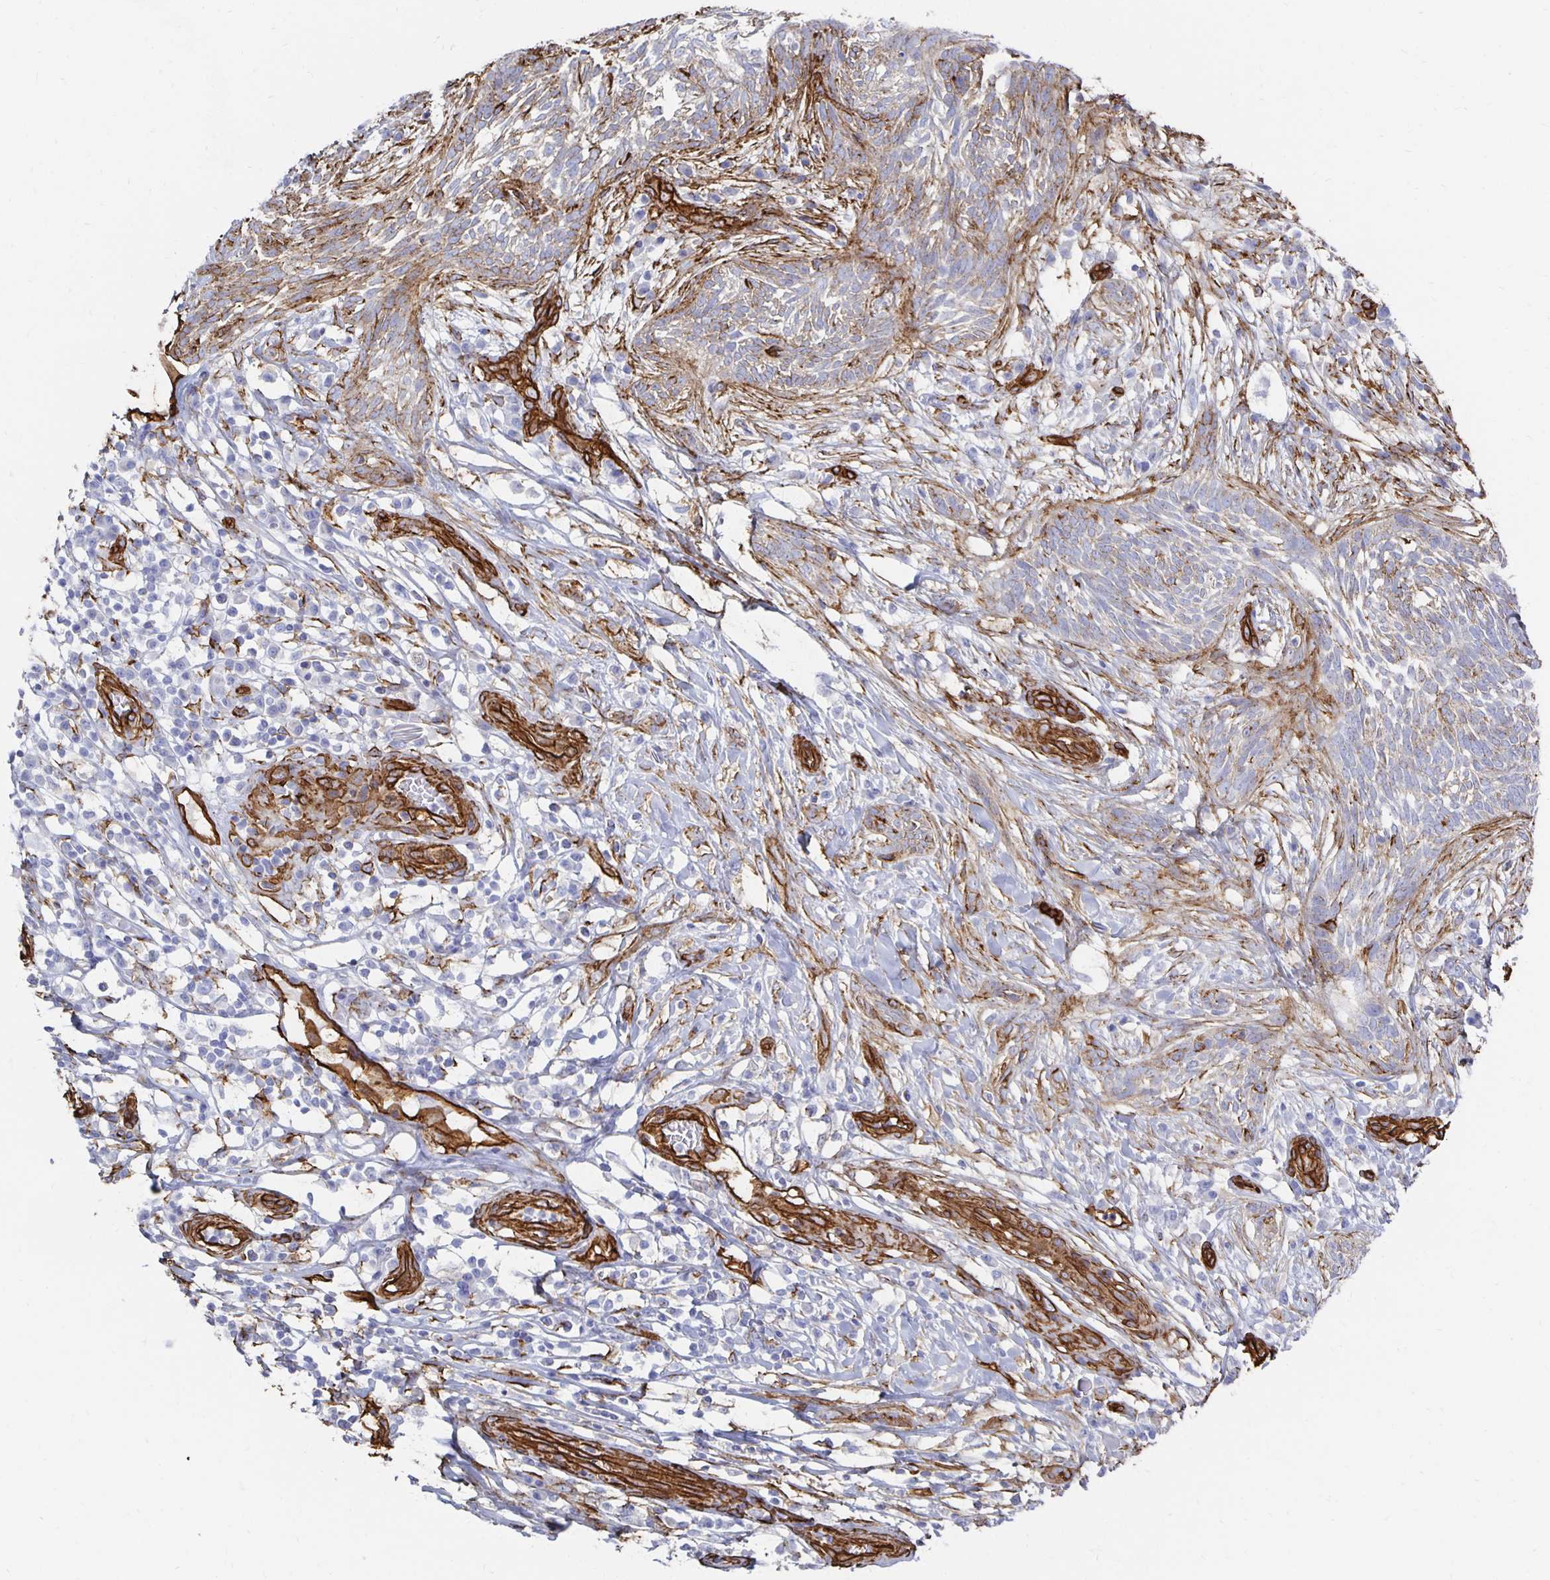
{"staining": {"intensity": "moderate", "quantity": "25%-75%", "location": "cytoplasmic/membranous"}, "tissue": "skin cancer", "cell_type": "Tumor cells", "image_type": "cancer", "snomed": [{"axis": "morphology", "description": "Basal cell carcinoma"}, {"axis": "topography", "description": "Skin"}, {"axis": "topography", "description": "Skin, foot"}], "caption": "Immunohistochemistry (IHC) histopathology image of neoplastic tissue: skin cancer stained using immunohistochemistry displays medium levels of moderate protein expression localized specifically in the cytoplasmic/membranous of tumor cells, appearing as a cytoplasmic/membranous brown color.", "gene": "VIPR2", "patient": {"sex": "female", "age": 86}}